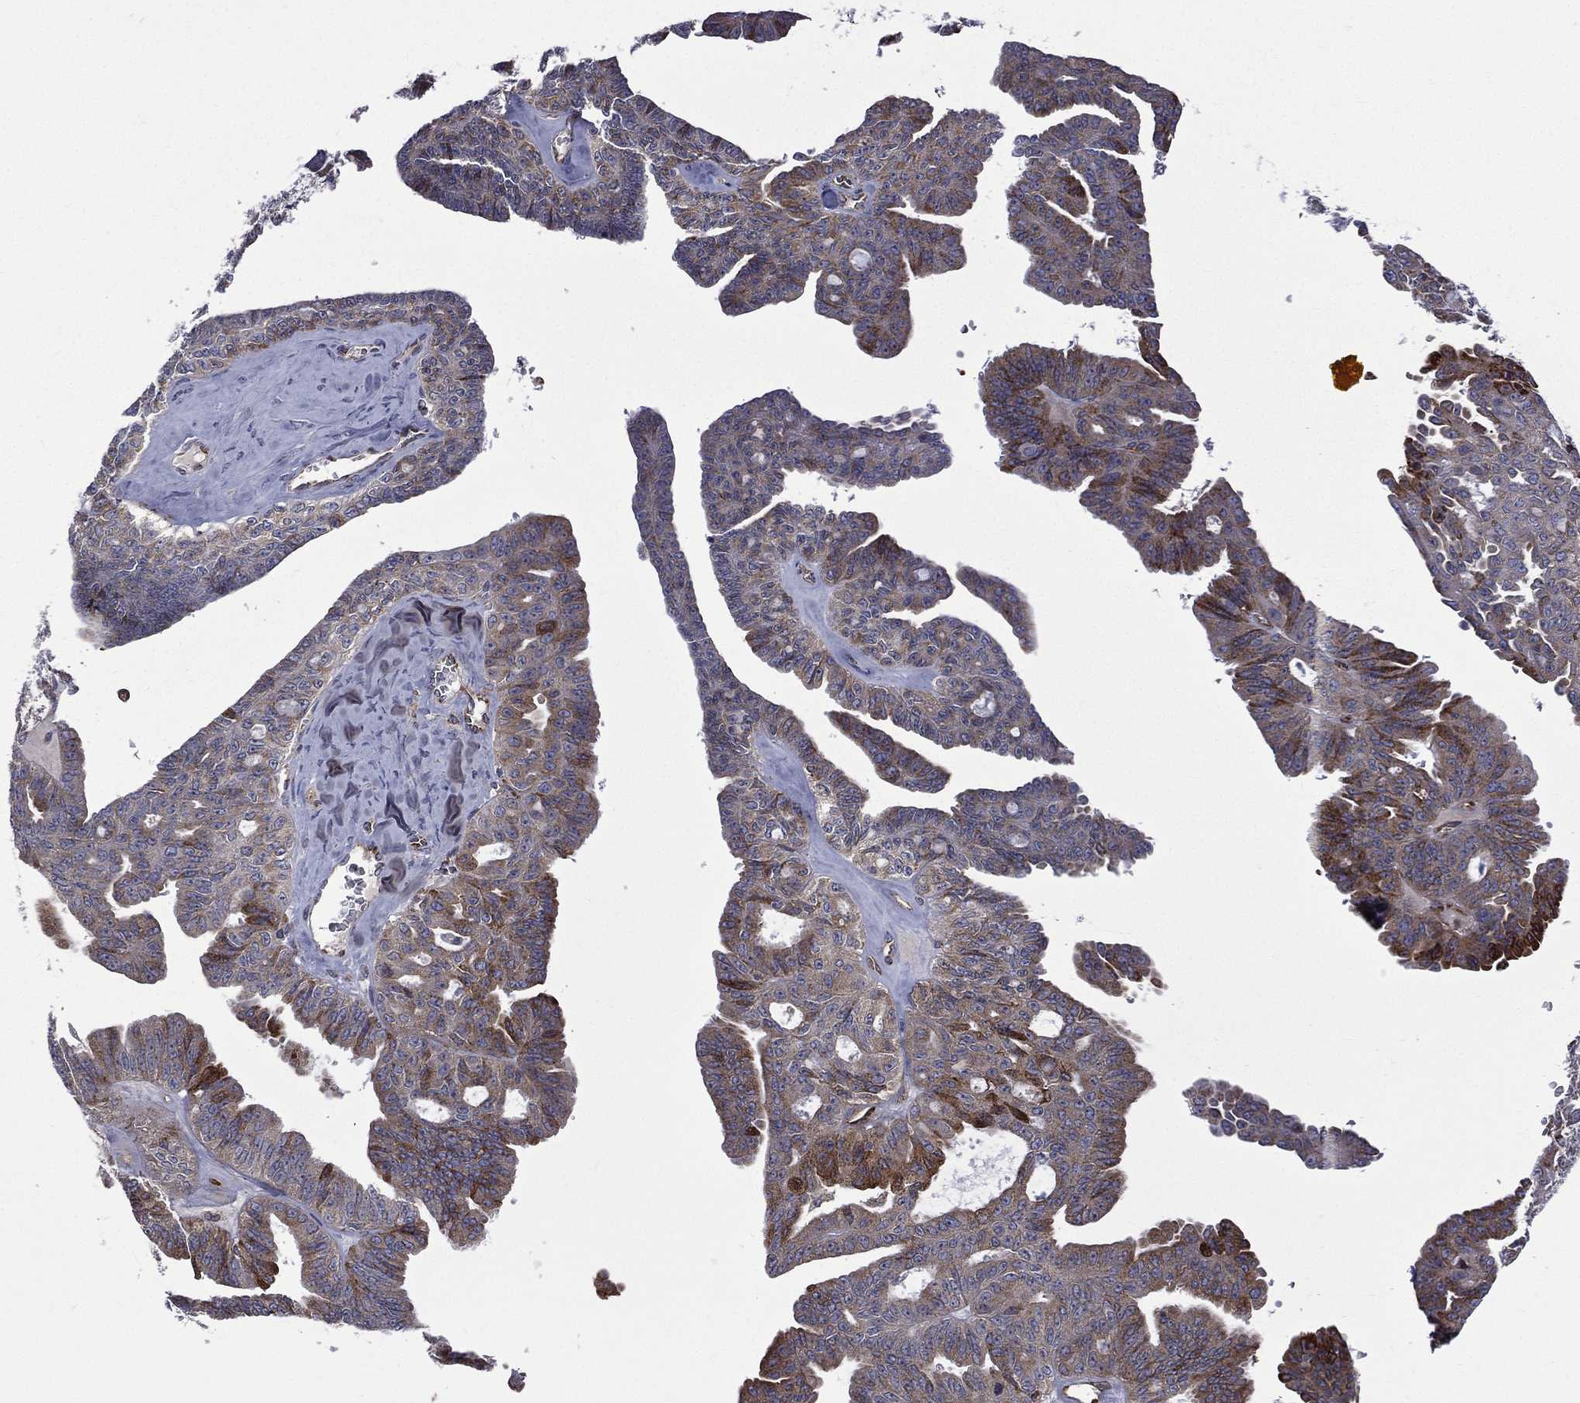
{"staining": {"intensity": "moderate", "quantity": "<25%", "location": "cytoplasmic/membranous"}, "tissue": "ovarian cancer", "cell_type": "Tumor cells", "image_type": "cancer", "snomed": [{"axis": "morphology", "description": "Cystadenocarcinoma, serous, NOS"}, {"axis": "topography", "description": "Ovary"}], "caption": "Ovarian serous cystadenocarcinoma tissue shows moderate cytoplasmic/membranous staining in approximately <25% of tumor cells, visualized by immunohistochemistry.", "gene": "C20orf96", "patient": {"sex": "female", "age": 71}}